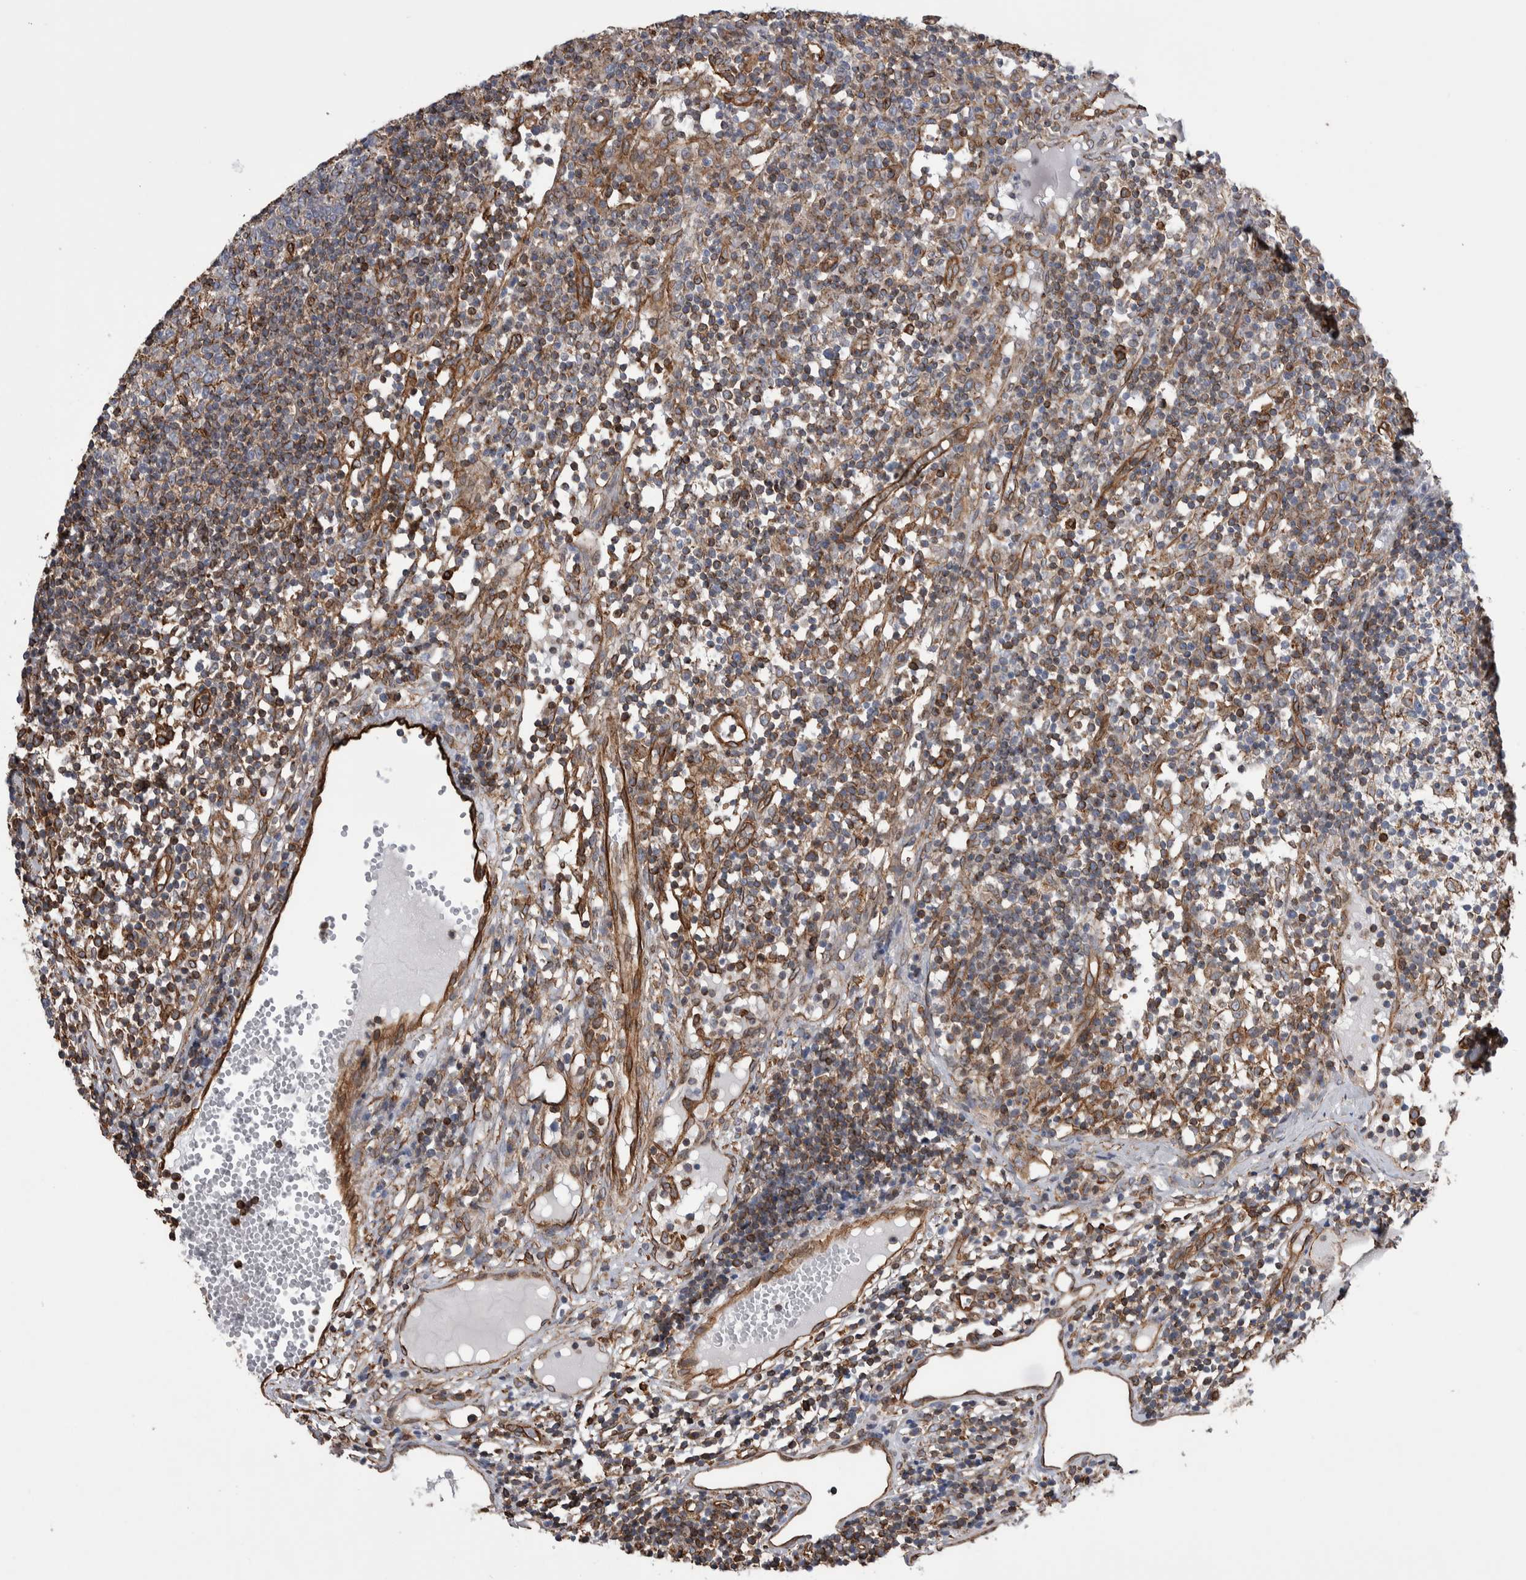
{"staining": {"intensity": "moderate", "quantity": "<25%", "location": "cytoplasmic/membranous"}, "tissue": "lymph node", "cell_type": "Germinal center cells", "image_type": "normal", "snomed": [{"axis": "morphology", "description": "Normal tissue, NOS"}, {"axis": "morphology", "description": "Inflammation, NOS"}, {"axis": "topography", "description": "Lymph node"}], "caption": "Immunohistochemical staining of normal human lymph node demonstrates <25% levels of moderate cytoplasmic/membranous protein staining in about <25% of germinal center cells.", "gene": "KIF12", "patient": {"sex": "male", "age": 55}}